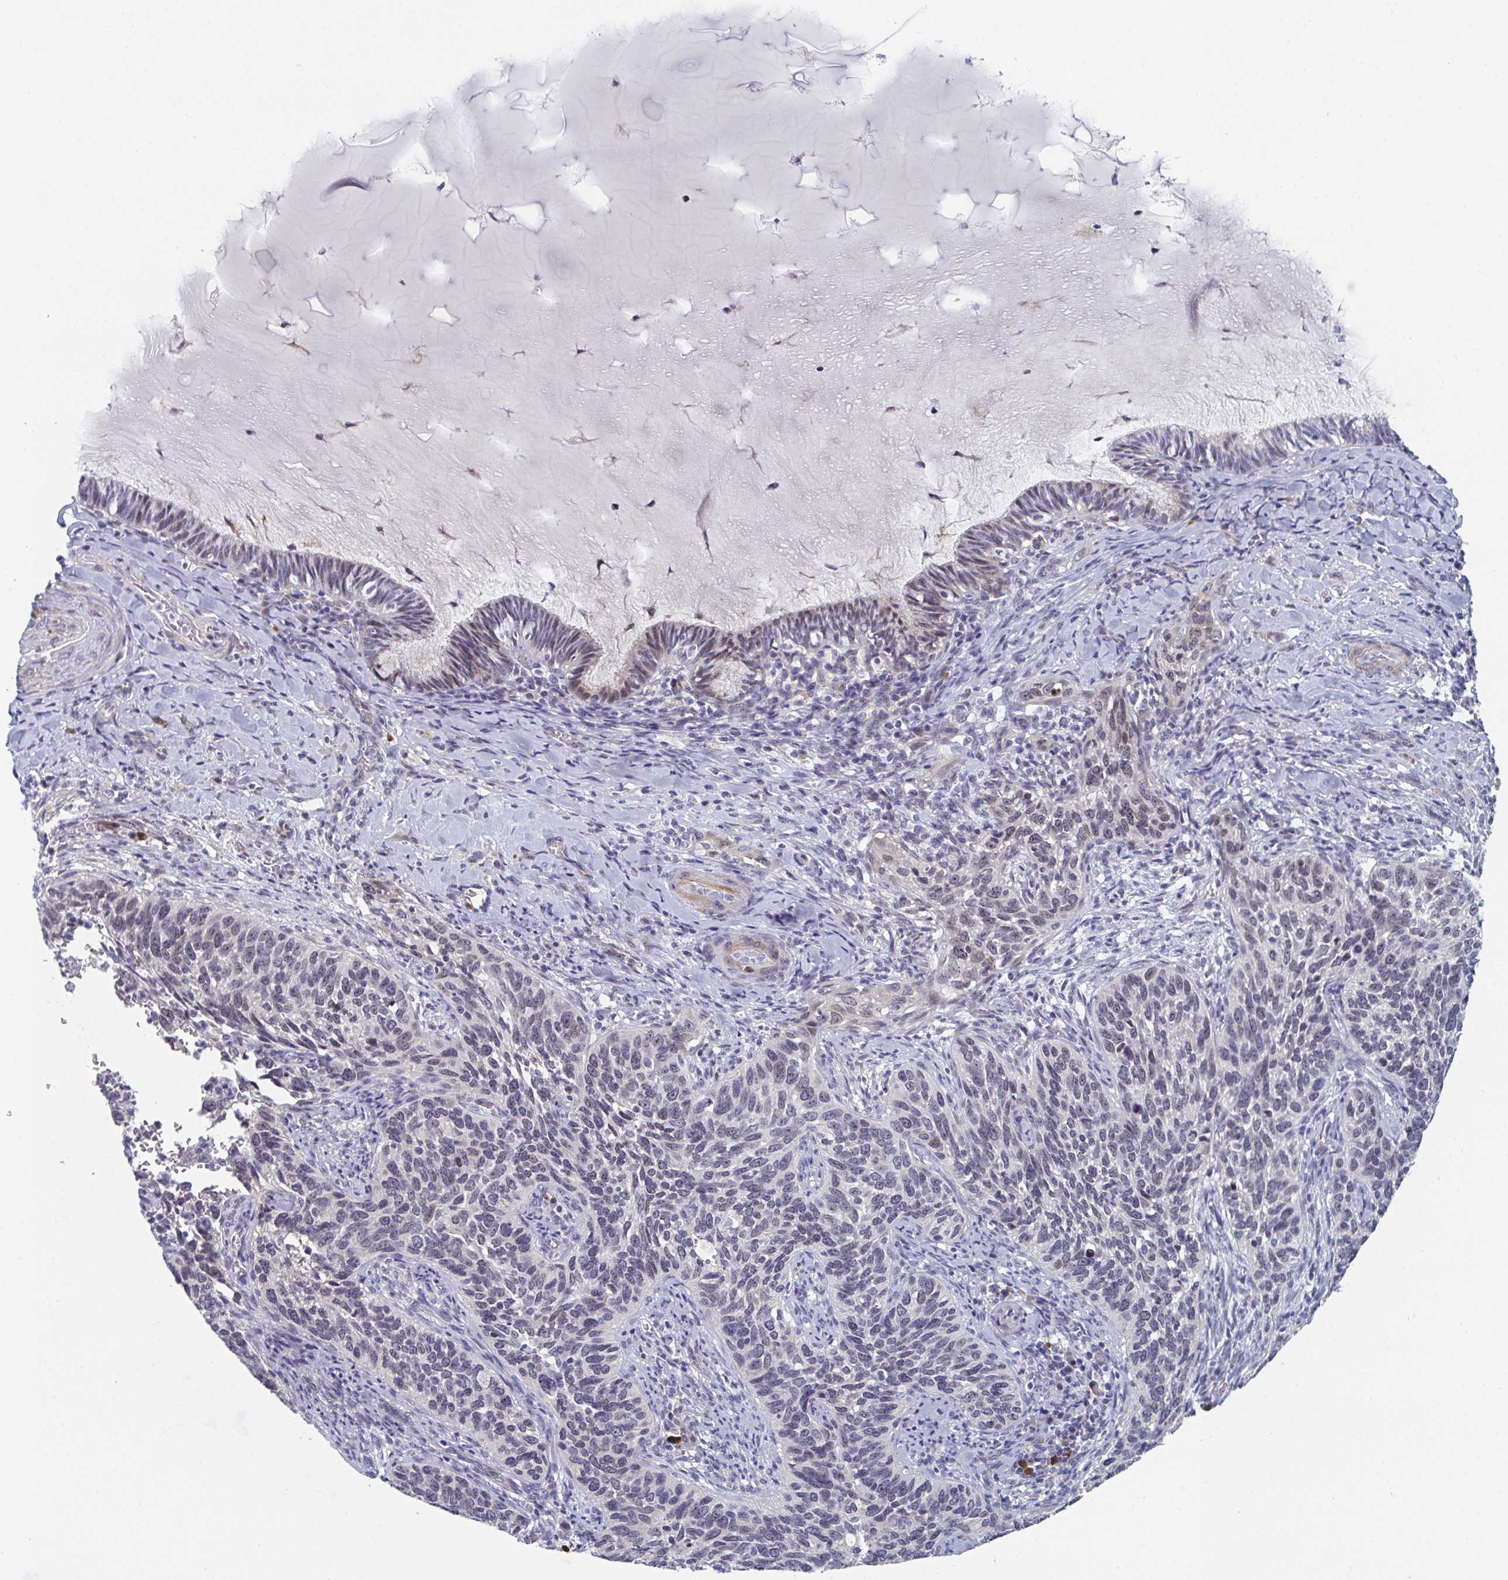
{"staining": {"intensity": "weak", "quantity": "25%-75%", "location": "nuclear"}, "tissue": "cervical cancer", "cell_type": "Tumor cells", "image_type": "cancer", "snomed": [{"axis": "morphology", "description": "Squamous cell carcinoma, NOS"}, {"axis": "topography", "description": "Cervix"}], "caption": "The histopathology image reveals a brown stain indicating the presence of a protein in the nuclear of tumor cells in cervical cancer.", "gene": "CENPT", "patient": {"sex": "female", "age": 51}}